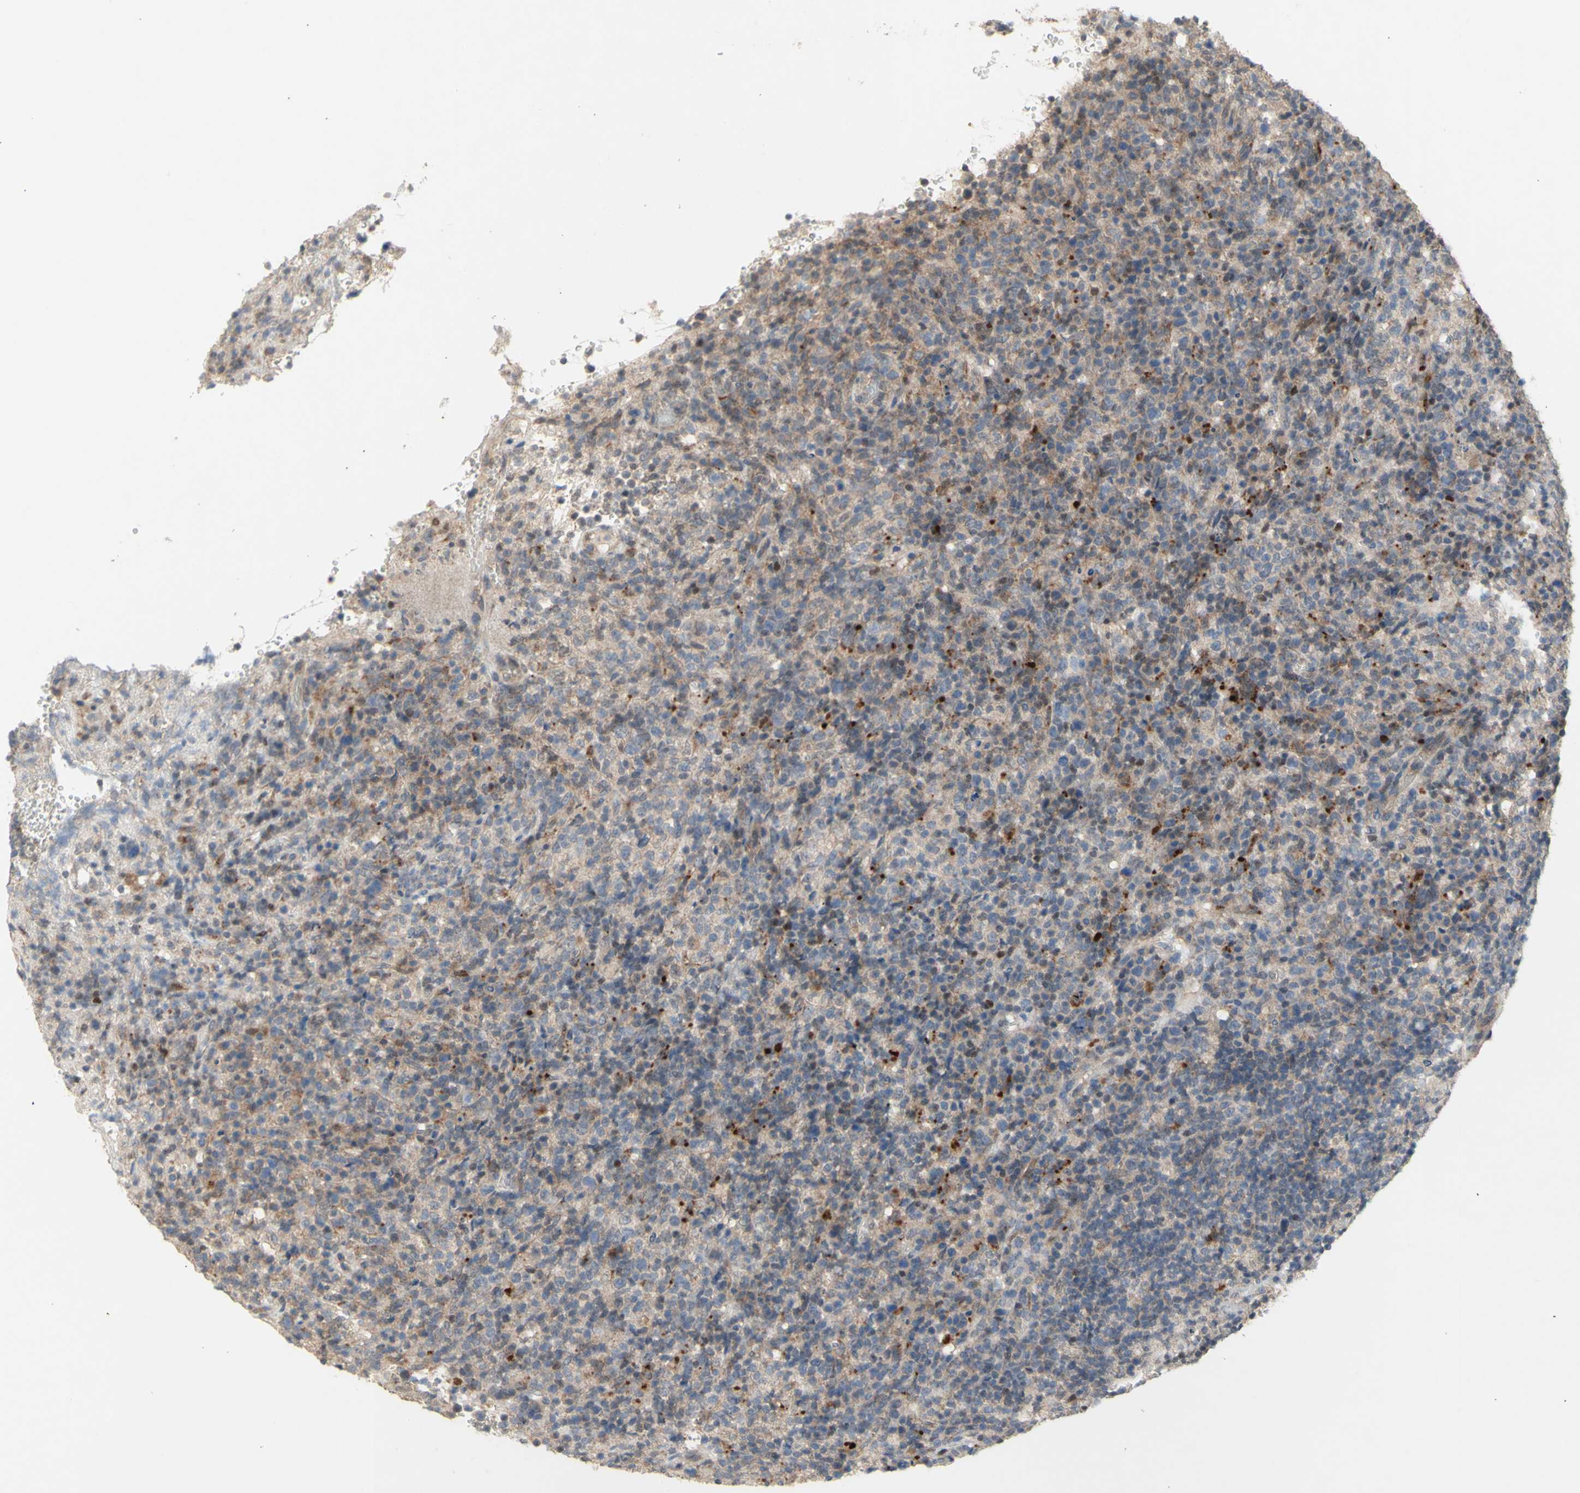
{"staining": {"intensity": "negative", "quantity": "none", "location": "none"}, "tissue": "lymphoma", "cell_type": "Tumor cells", "image_type": "cancer", "snomed": [{"axis": "morphology", "description": "Malignant lymphoma, non-Hodgkin's type, High grade"}, {"axis": "topography", "description": "Lymph node"}], "caption": "DAB (3,3'-diaminobenzidine) immunohistochemical staining of human lymphoma exhibits no significant positivity in tumor cells. (DAB (3,3'-diaminobenzidine) immunohistochemistry visualized using brightfield microscopy, high magnification).", "gene": "NLRP1", "patient": {"sex": "female", "age": 76}}